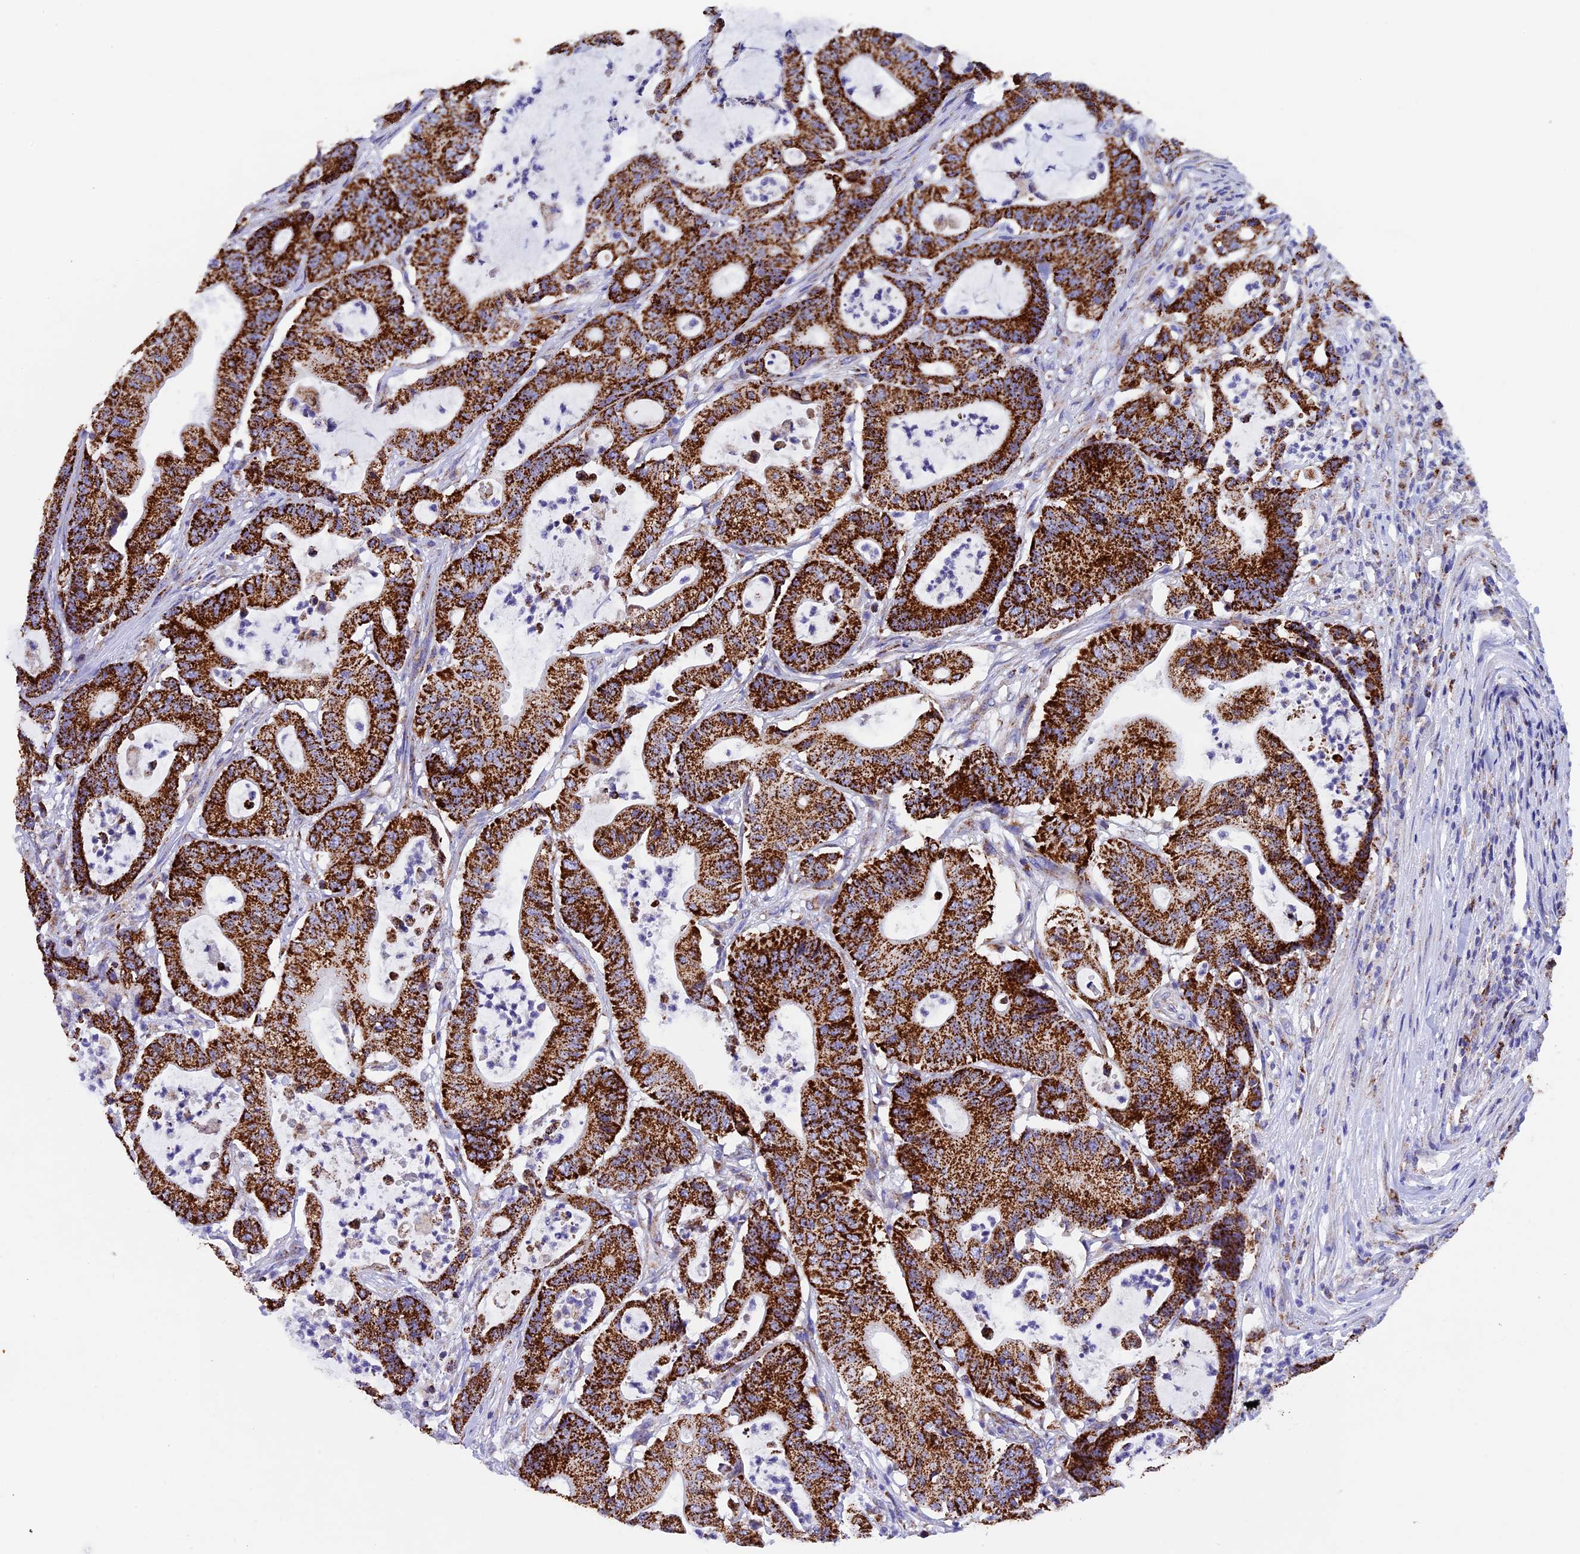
{"staining": {"intensity": "strong", "quantity": ">75%", "location": "cytoplasmic/membranous"}, "tissue": "colorectal cancer", "cell_type": "Tumor cells", "image_type": "cancer", "snomed": [{"axis": "morphology", "description": "Adenocarcinoma, NOS"}, {"axis": "topography", "description": "Colon"}], "caption": "Human colorectal cancer (adenocarcinoma) stained with a protein marker shows strong staining in tumor cells.", "gene": "SLC8B1", "patient": {"sex": "female", "age": 84}}